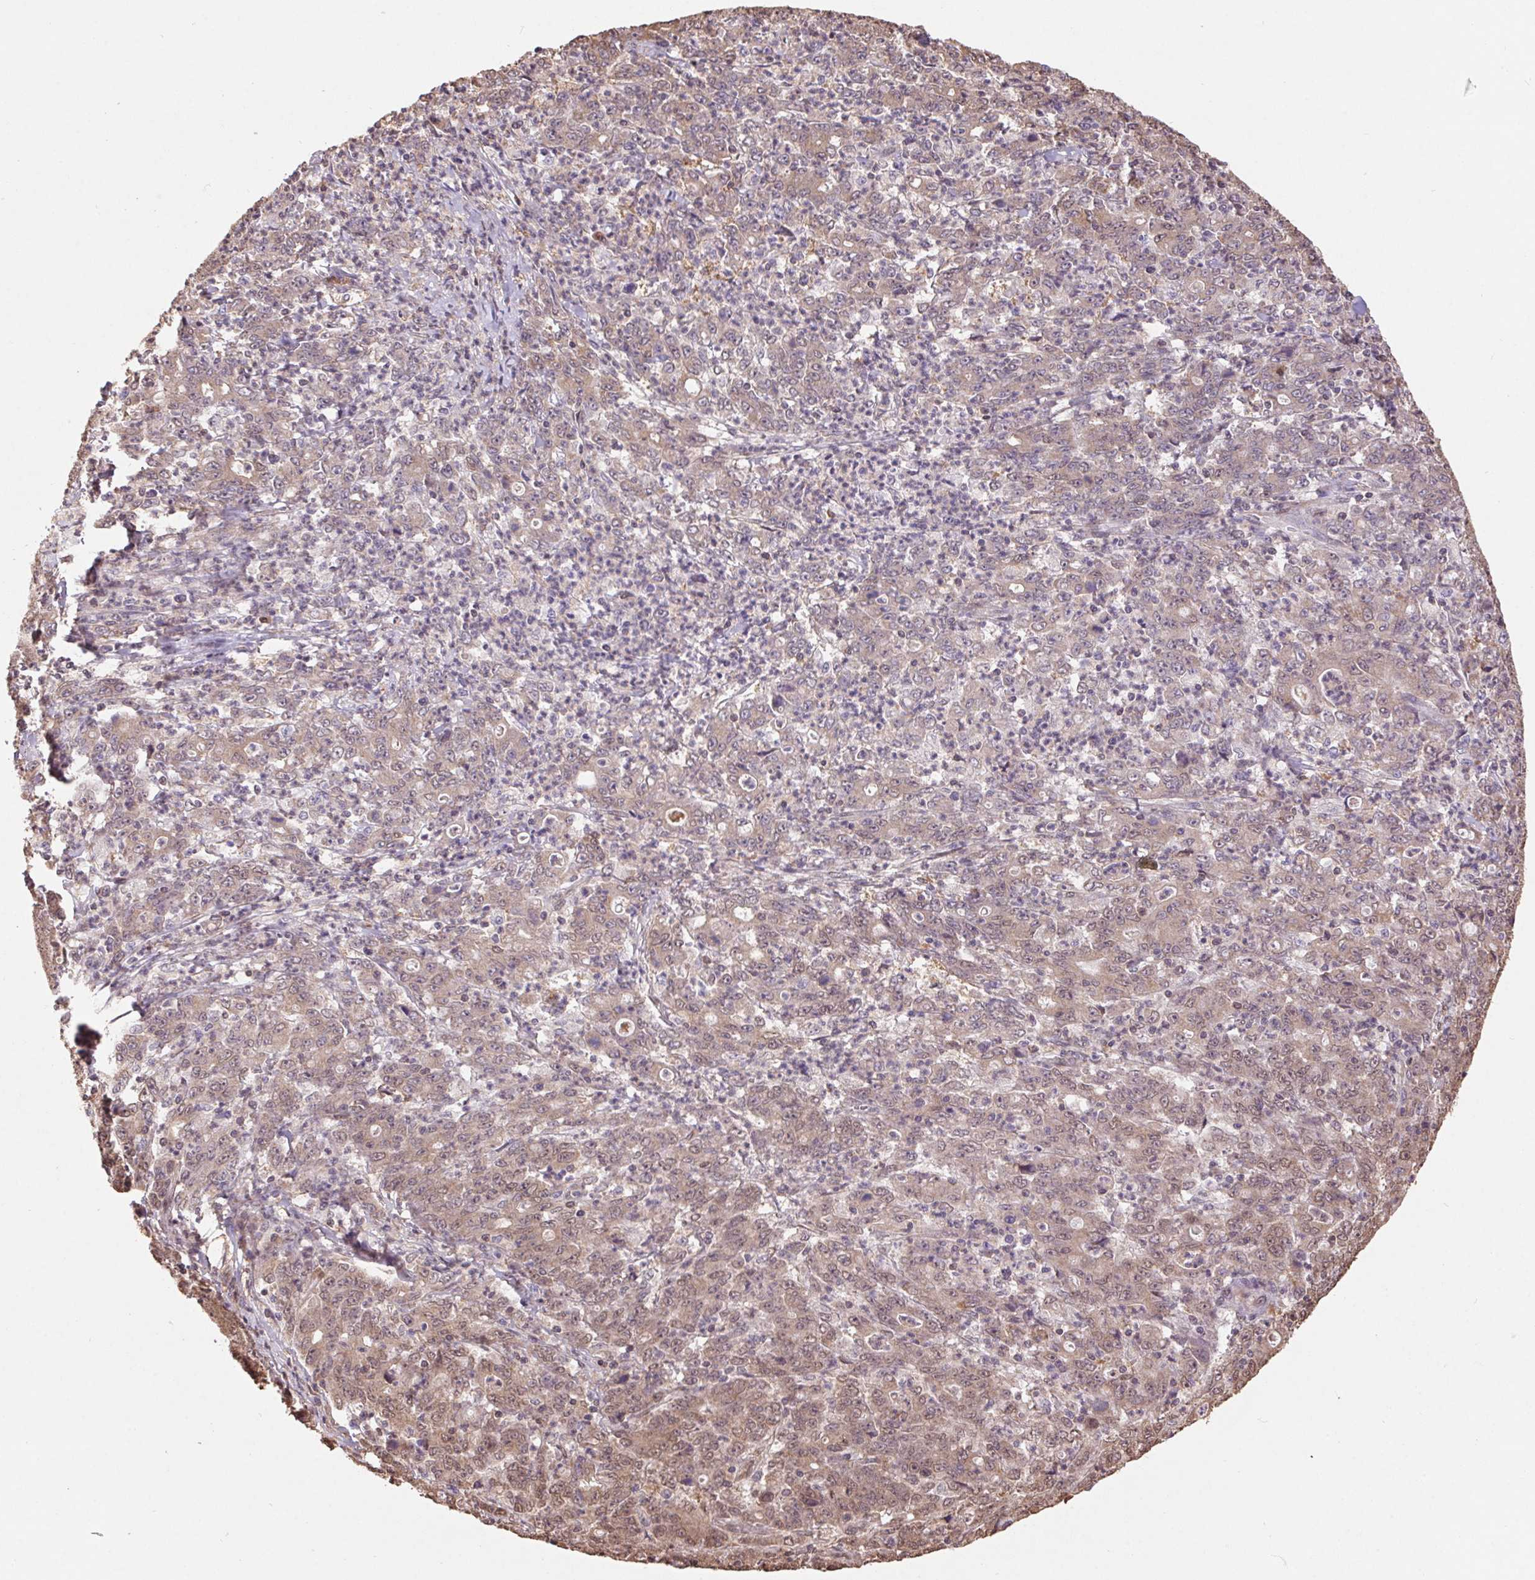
{"staining": {"intensity": "weak", "quantity": "25%-75%", "location": "cytoplasmic/membranous,nuclear"}, "tissue": "stomach cancer", "cell_type": "Tumor cells", "image_type": "cancer", "snomed": [{"axis": "morphology", "description": "Adenocarcinoma, NOS"}, {"axis": "topography", "description": "Stomach, lower"}], "caption": "This histopathology image shows stomach cancer stained with immunohistochemistry (IHC) to label a protein in brown. The cytoplasmic/membranous and nuclear of tumor cells show weak positivity for the protein. Nuclei are counter-stained blue.", "gene": "CUTA", "patient": {"sex": "female", "age": 71}}